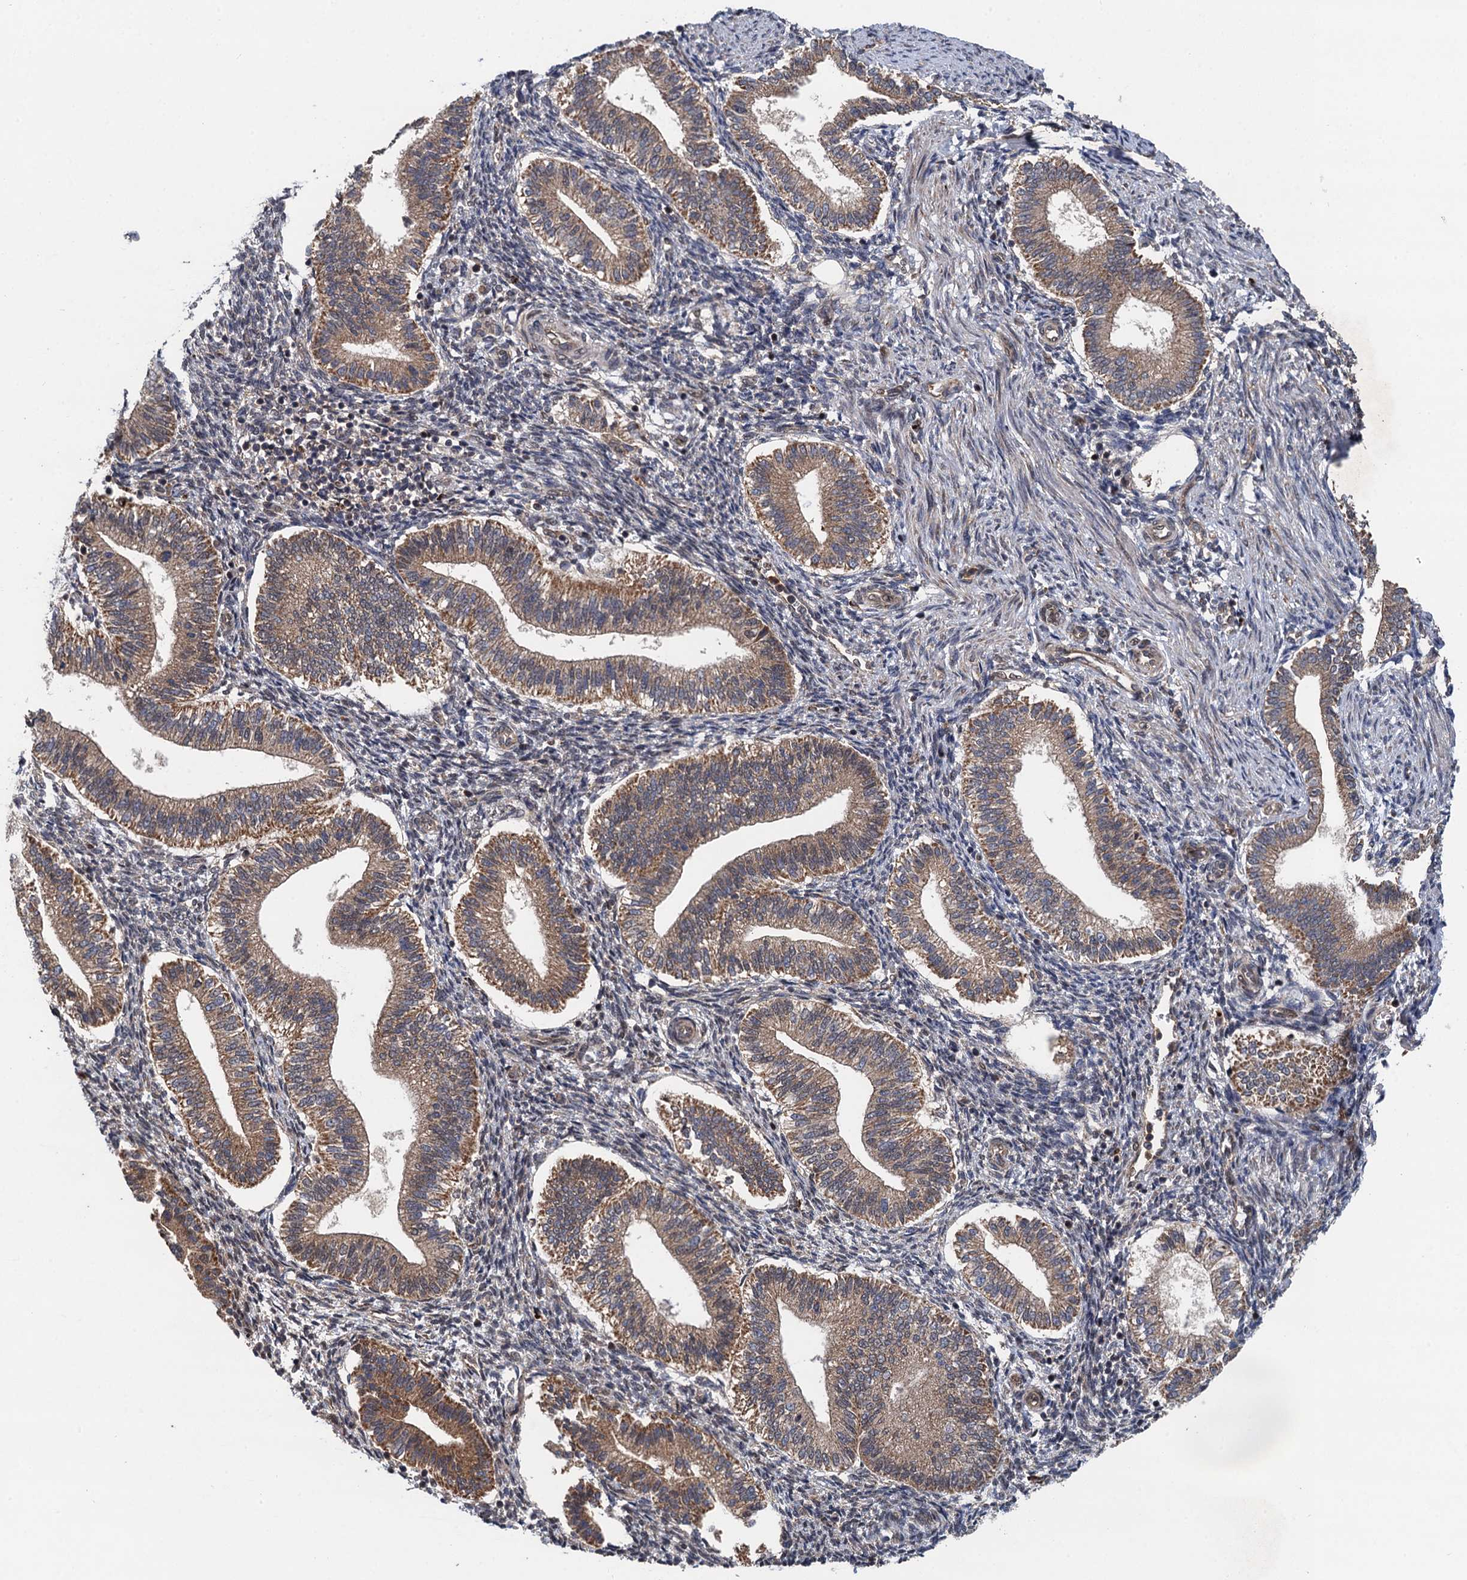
{"staining": {"intensity": "weak", "quantity": "<25%", "location": "cytoplasmic/membranous"}, "tissue": "endometrium", "cell_type": "Cells in endometrial stroma", "image_type": "normal", "snomed": [{"axis": "morphology", "description": "Normal tissue, NOS"}, {"axis": "topography", "description": "Endometrium"}], "caption": "Immunohistochemistry (IHC) photomicrograph of normal human endometrium stained for a protein (brown), which displays no expression in cells in endometrial stroma.", "gene": "NLRP10", "patient": {"sex": "female", "age": 25}}